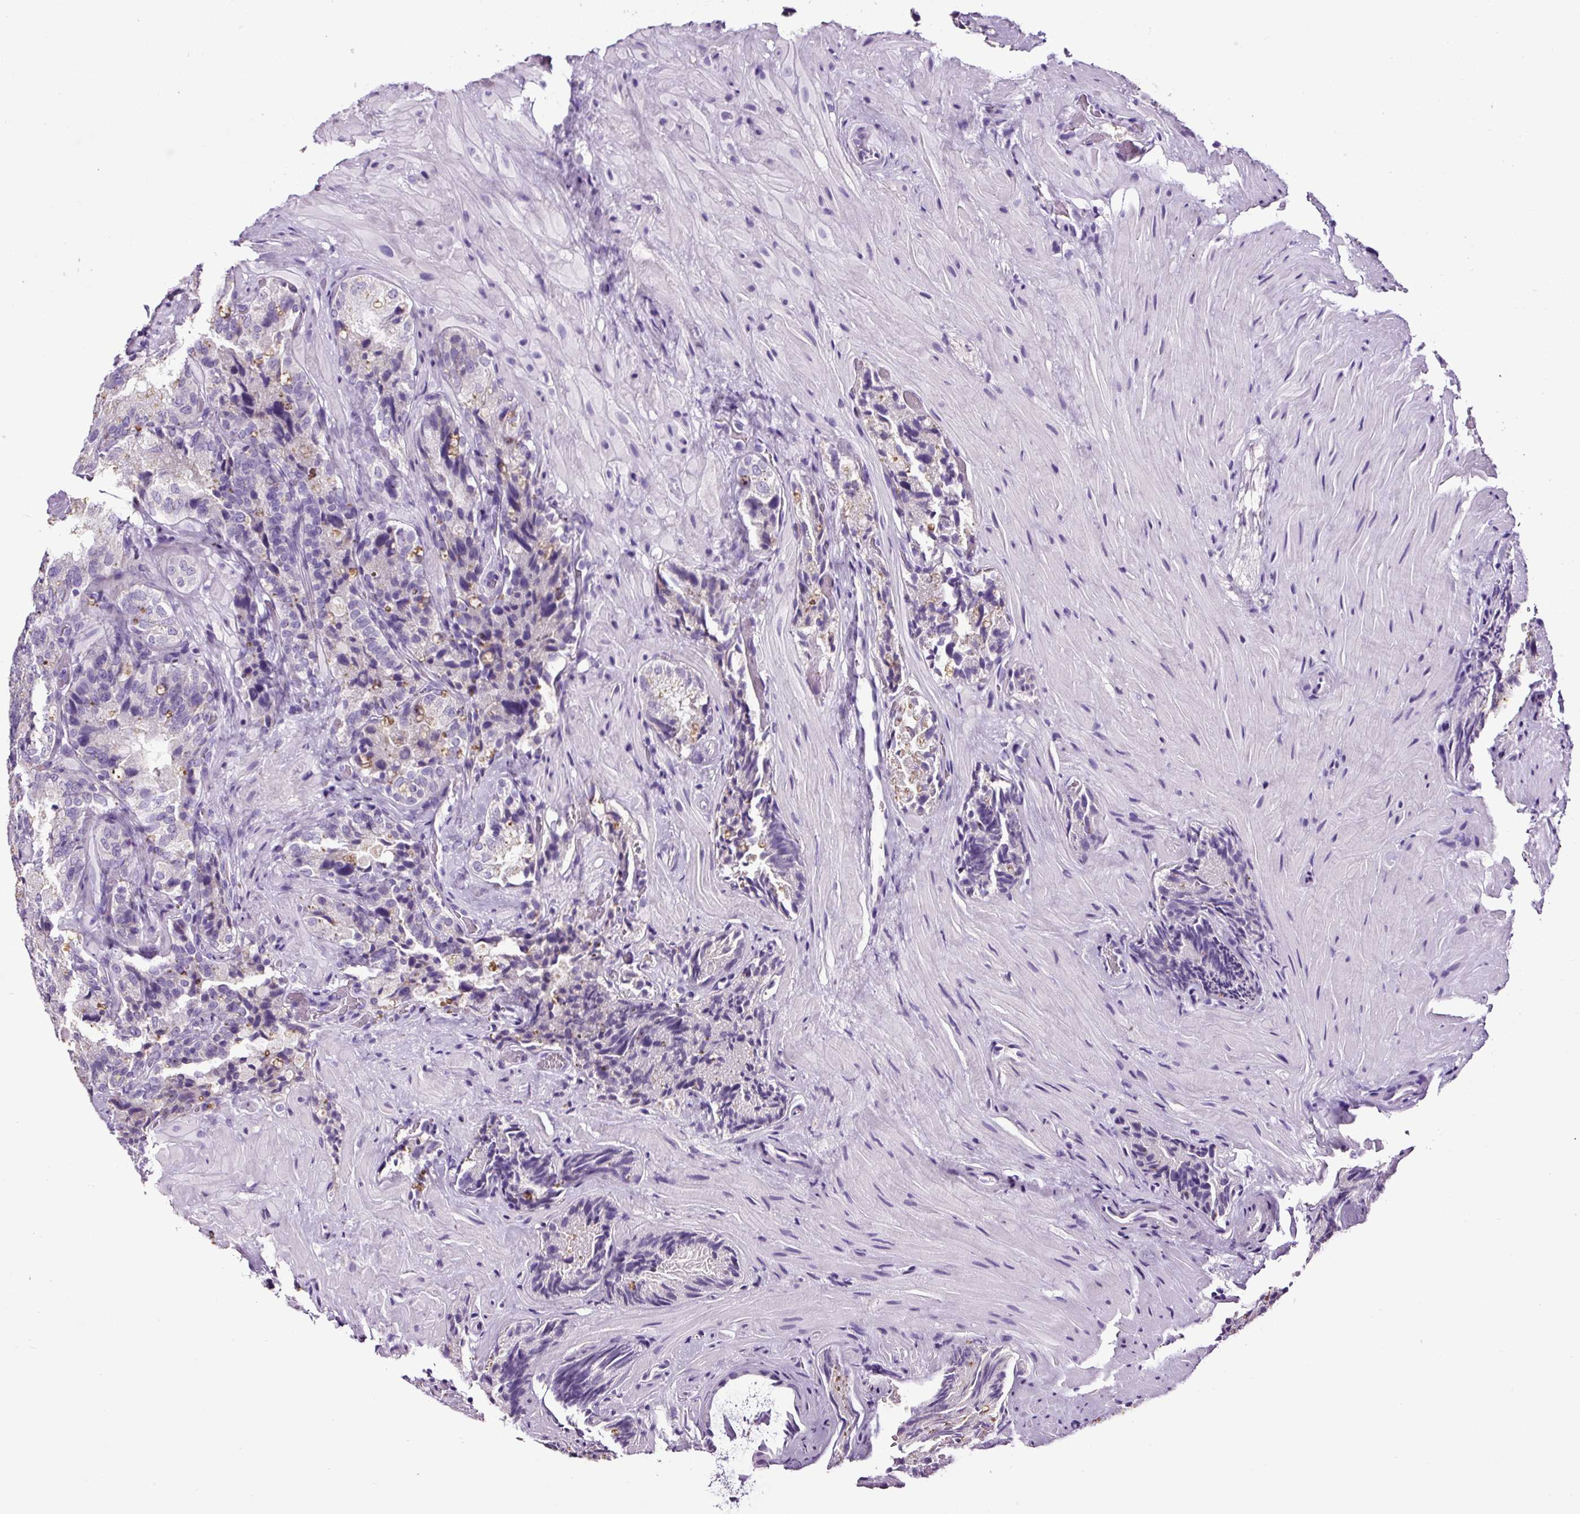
{"staining": {"intensity": "negative", "quantity": "none", "location": "none"}, "tissue": "seminal vesicle", "cell_type": "Glandular cells", "image_type": "normal", "snomed": [{"axis": "morphology", "description": "Normal tissue, NOS"}, {"axis": "topography", "description": "Prostate and seminal vesicle, NOS"}, {"axis": "topography", "description": "Prostate"}, {"axis": "topography", "description": "Seminal veicle"}], "caption": "The immunohistochemistry (IHC) image has no significant expression in glandular cells of seminal vesicle. (Stains: DAB (3,3'-diaminobenzidine) IHC with hematoxylin counter stain, Microscopy: brightfield microscopy at high magnification).", "gene": "SP8", "patient": {"sex": "male", "age": 67}}